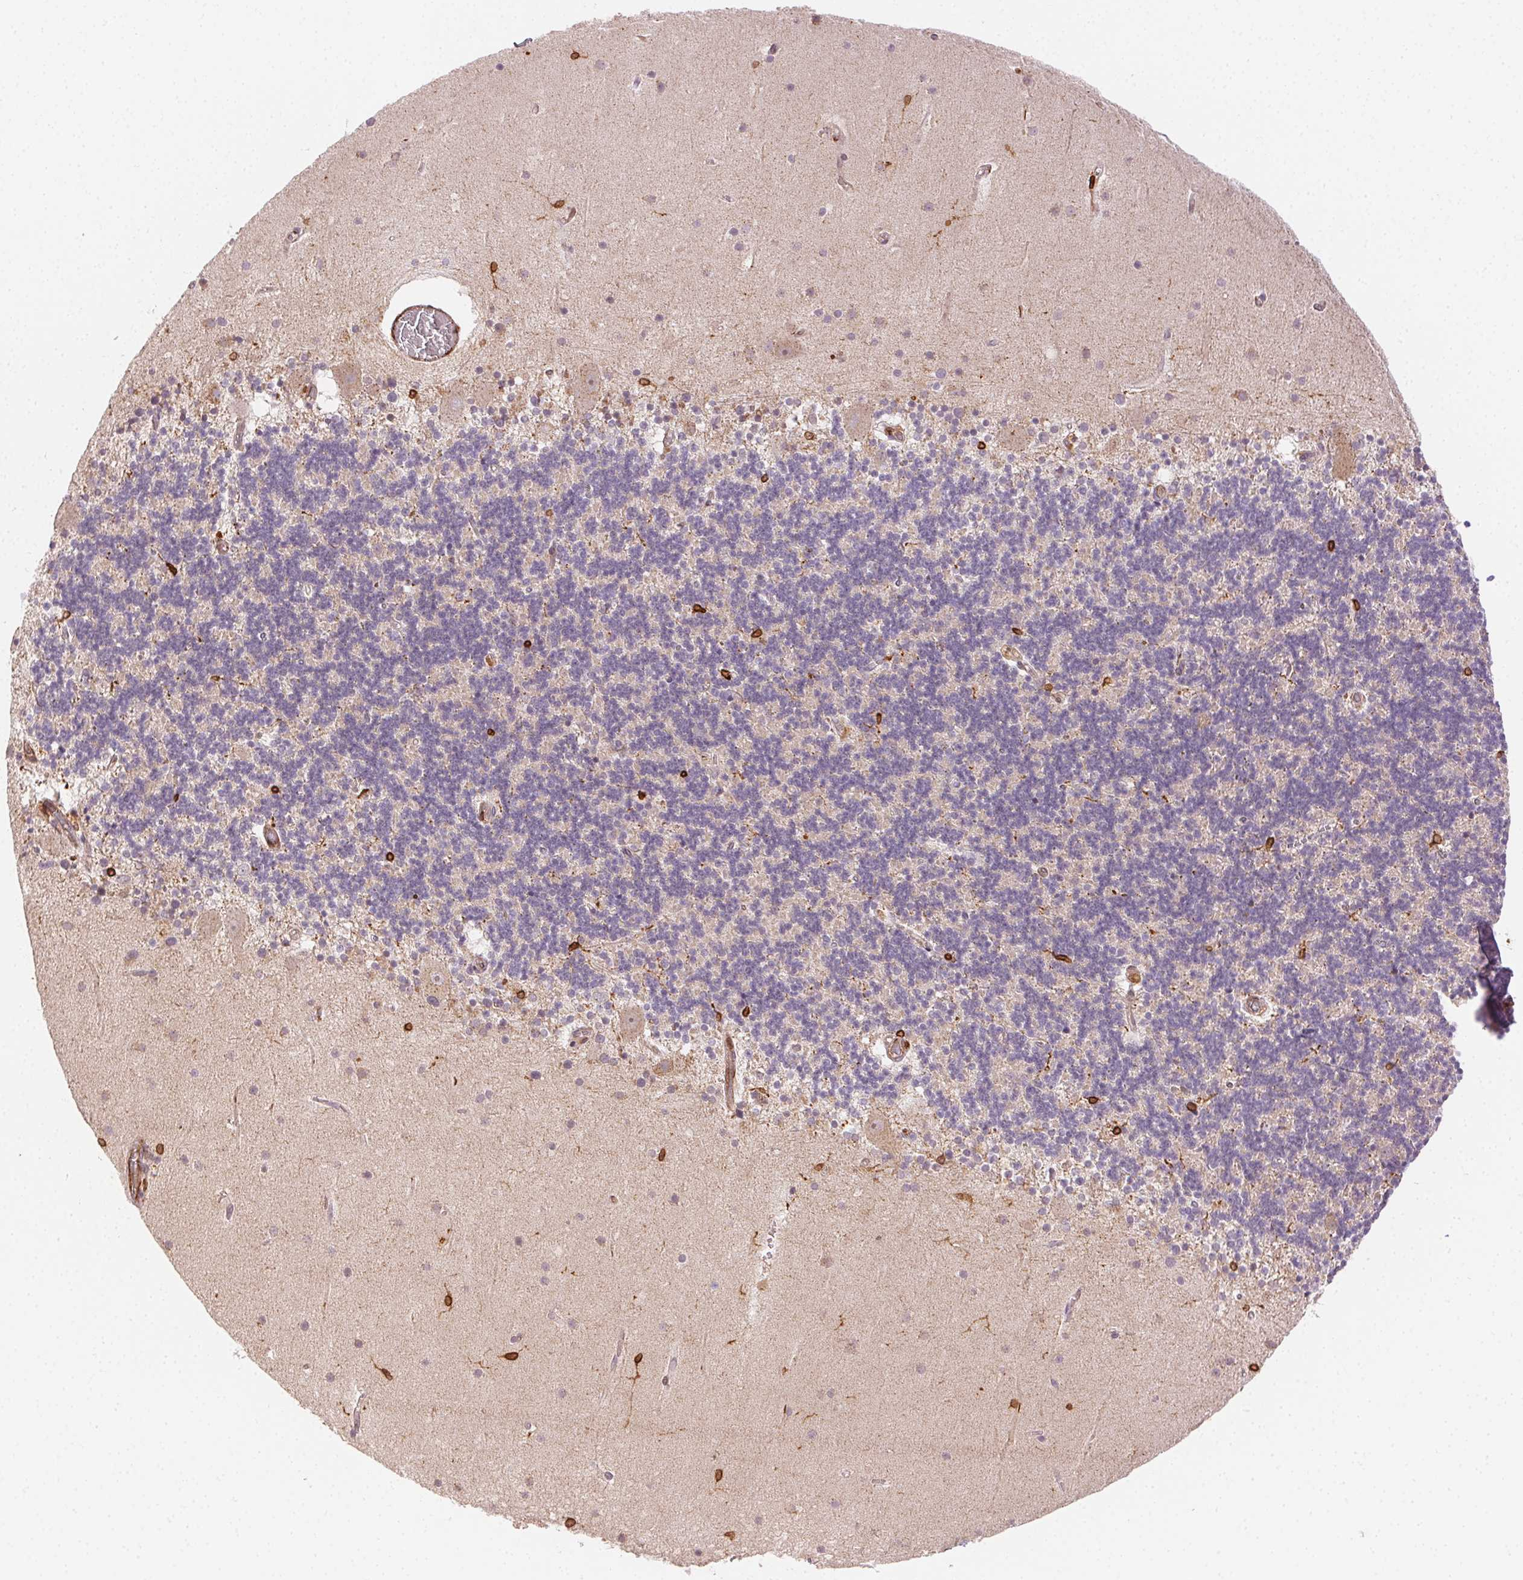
{"staining": {"intensity": "negative", "quantity": "none", "location": "none"}, "tissue": "cerebellum", "cell_type": "Cells in granular layer", "image_type": "normal", "snomed": [{"axis": "morphology", "description": "Normal tissue, NOS"}, {"axis": "topography", "description": "Cerebellum"}], "caption": "The photomicrograph demonstrates no significant expression in cells in granular layer of cerebellum.", "gene": "RNASET2", "patient": {"sex": "male", "age": 70}}